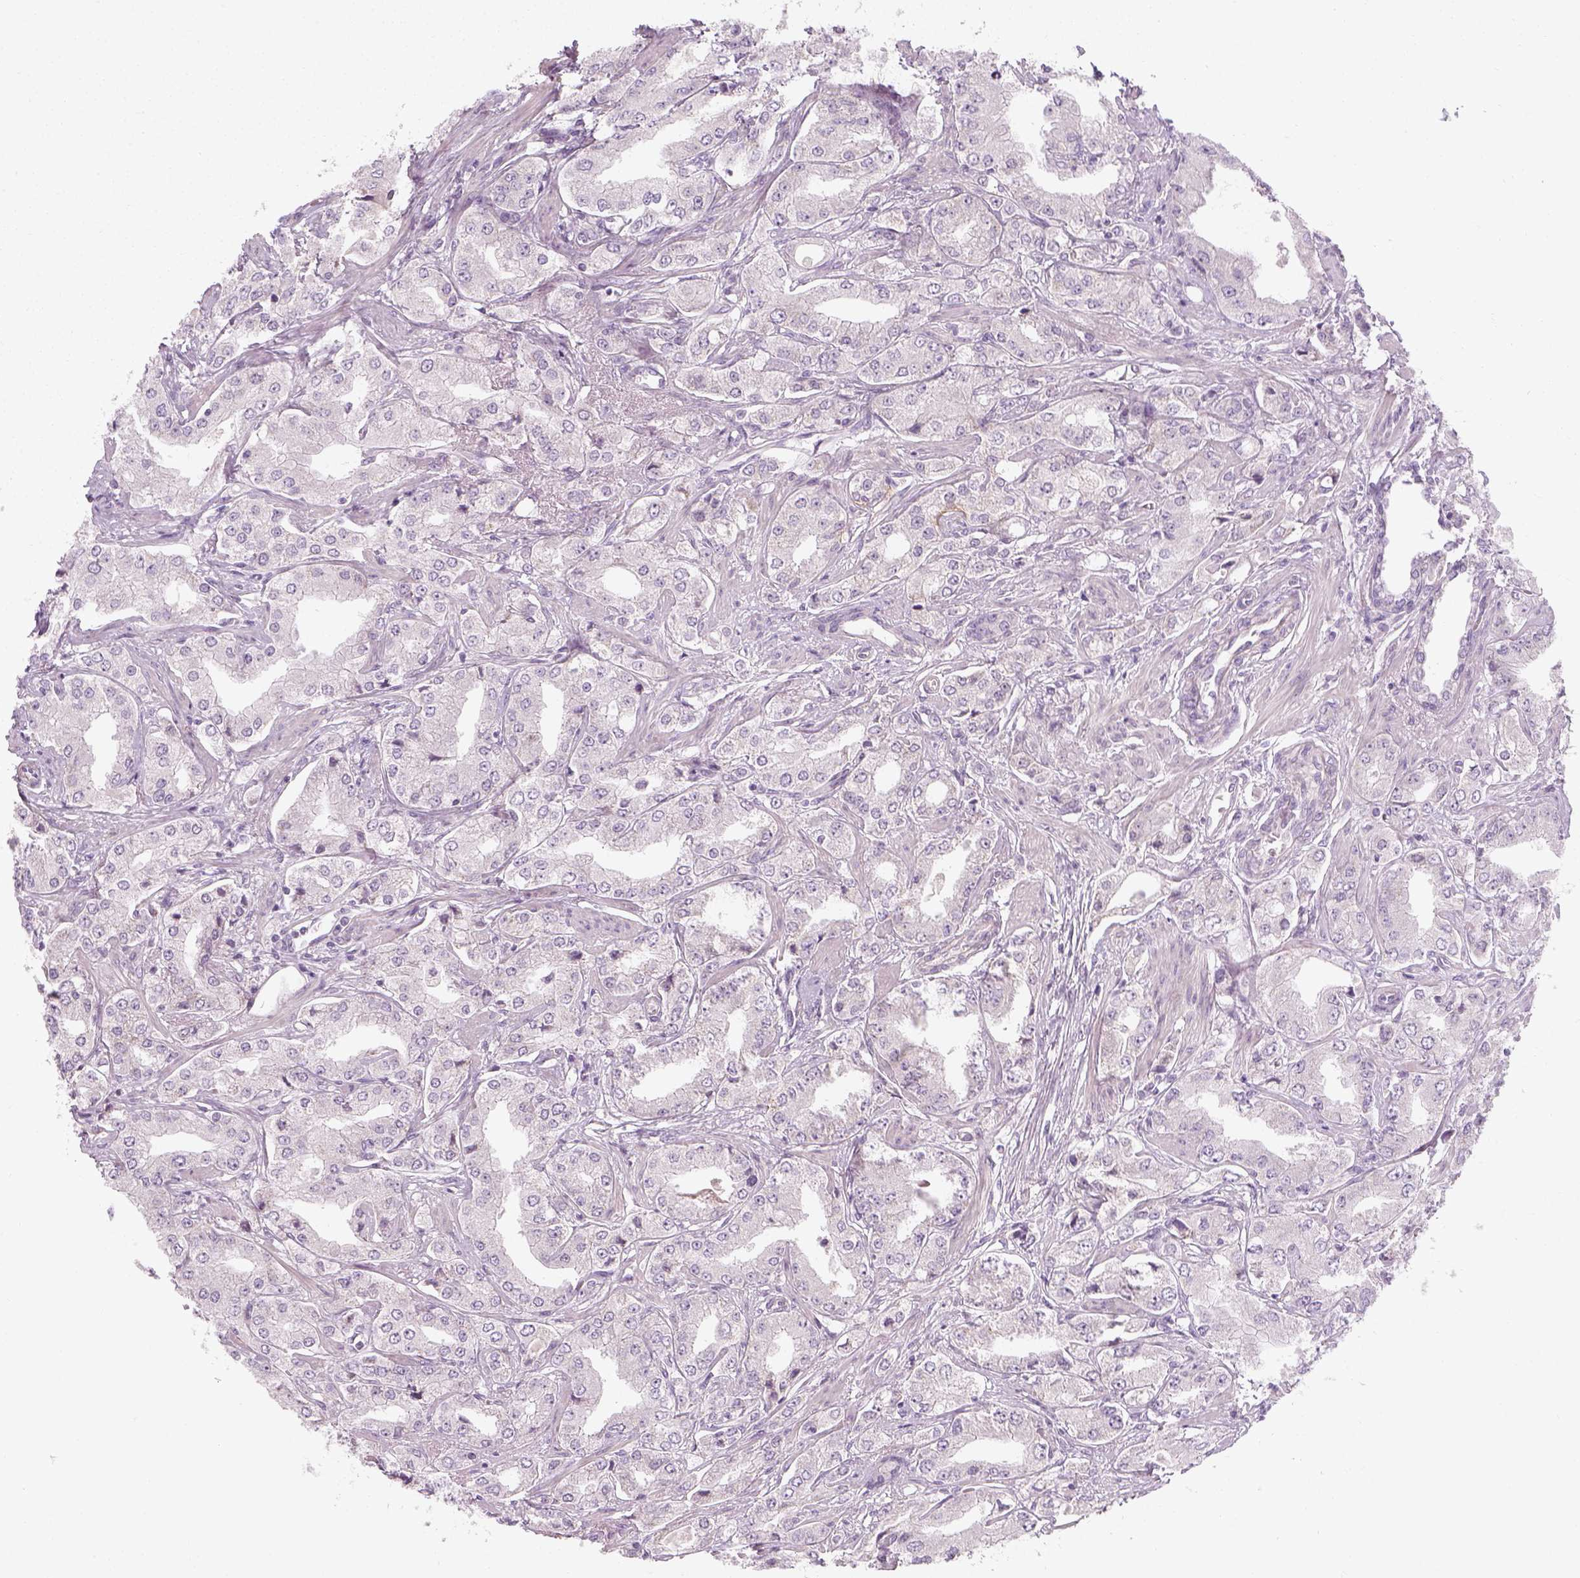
{"staining": {"intensity": "negative", "quantity": "none", "location": "none"}, "tissue": "prostate cancer", "cell_type": "Tumor cells", "image_type": "cancer", "snomed": [{"axis": "morphology", "description": "Adenocarcinoma, Low grade"}, {"axis": "topography", "description": "Prostate"}], "caption": "Prostate cancer was stained to show a protein in brown. There is no significant expression in tumor cells.", "gene": "PRAME", "patient": {"sex": "male", "age": 60}}